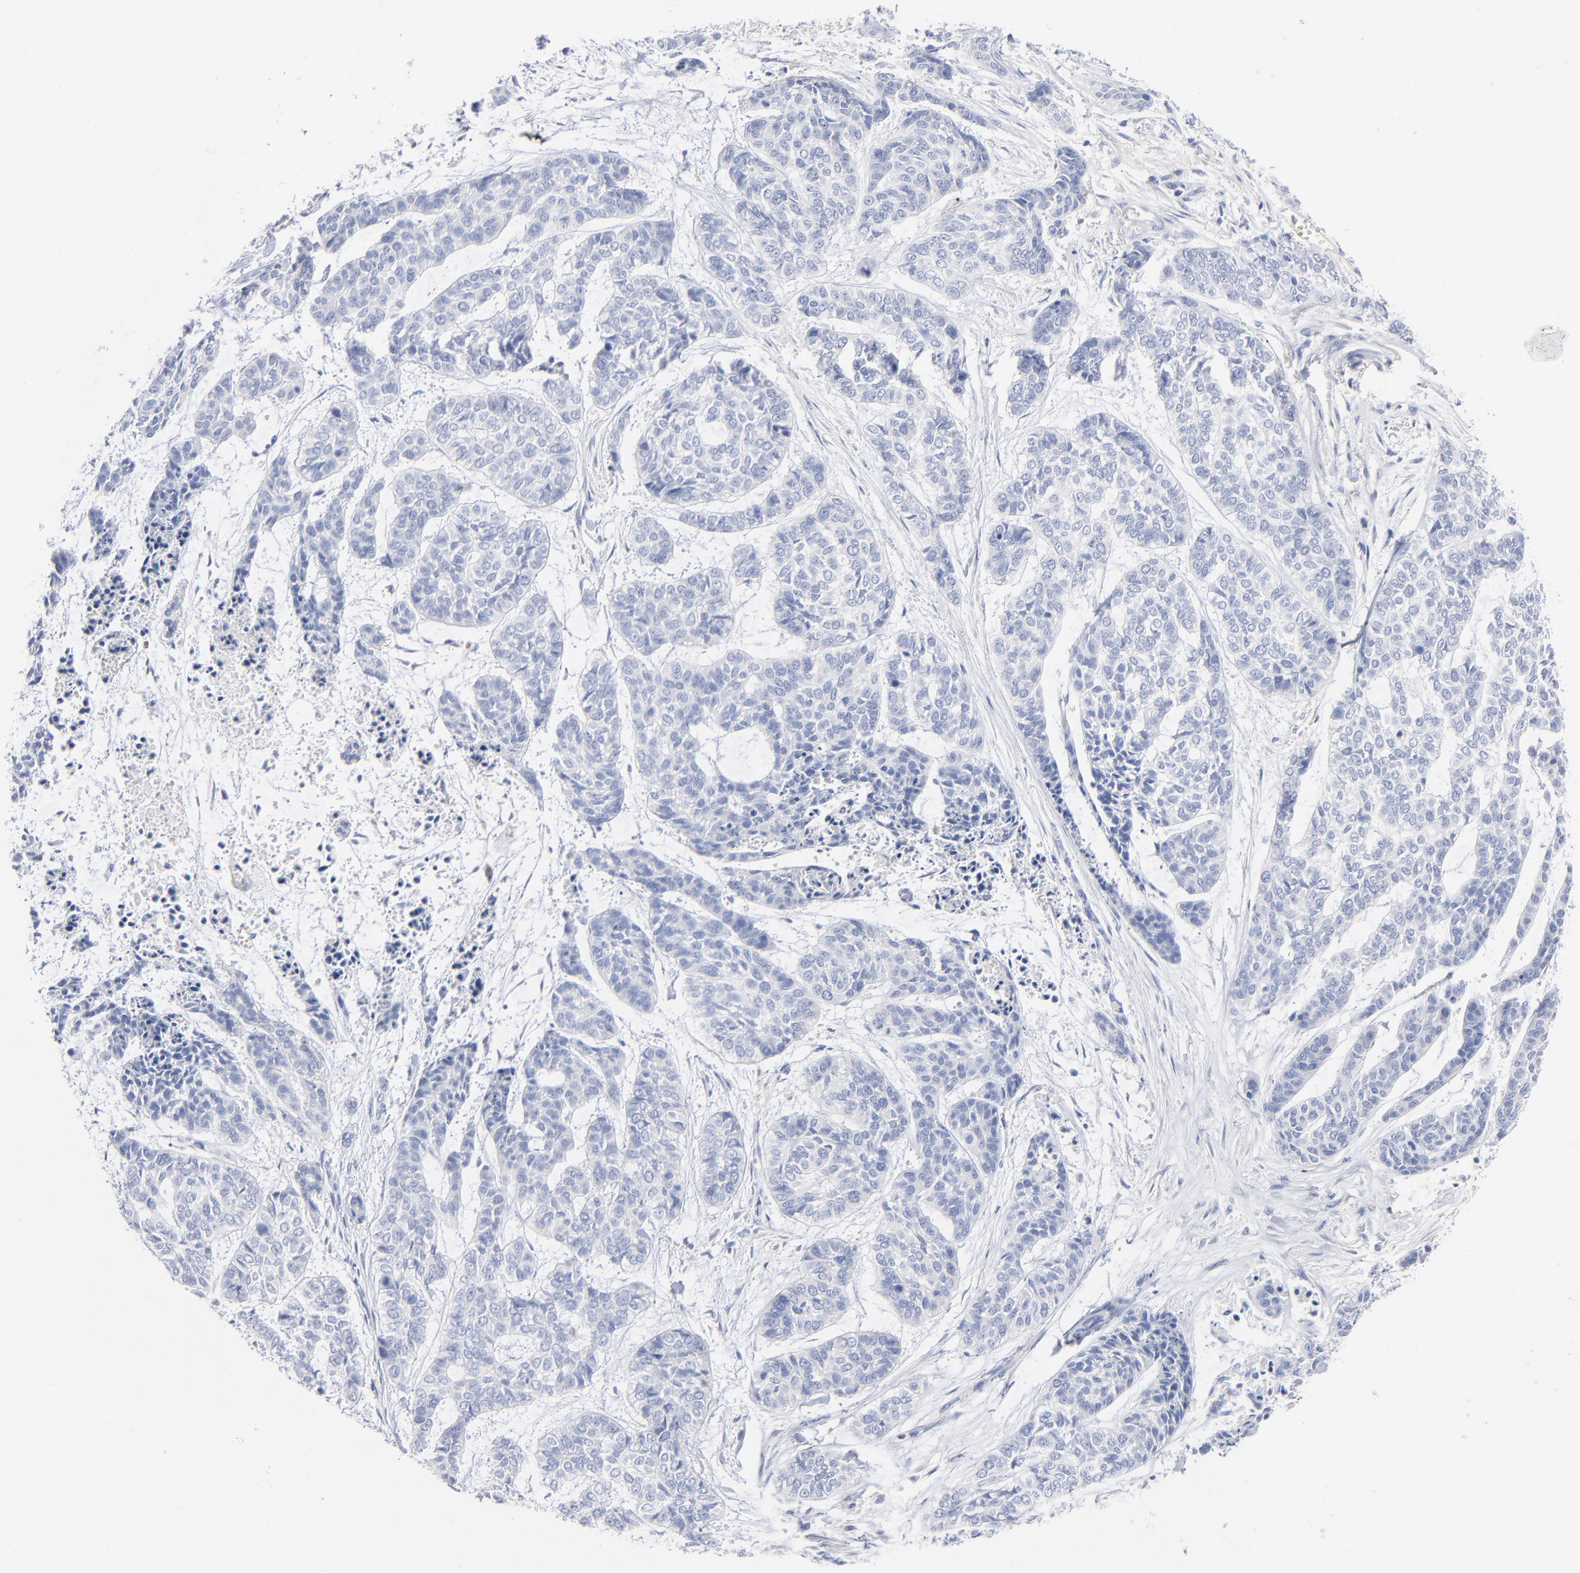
{"staining": {"intensity": "negative", "quantity": "none", "location": "none"}, "tissue": "skin cancer", "cell_type": "Tumor cells", "image_type": "cancer", "snomed": [{"axis": "morphology", "description": "Basal cell carcinoma"}, {"axis": "topography", "description": "Skin"}], "caption": "Immunohistochemistry micrograph of human skin cancer (basal cell carcinoma) stained for a protein (brown), which exhibits no positivity in tumor cells.", "gene": "SEPTIN6", "patient": {"sex": "female", "age": 64}}